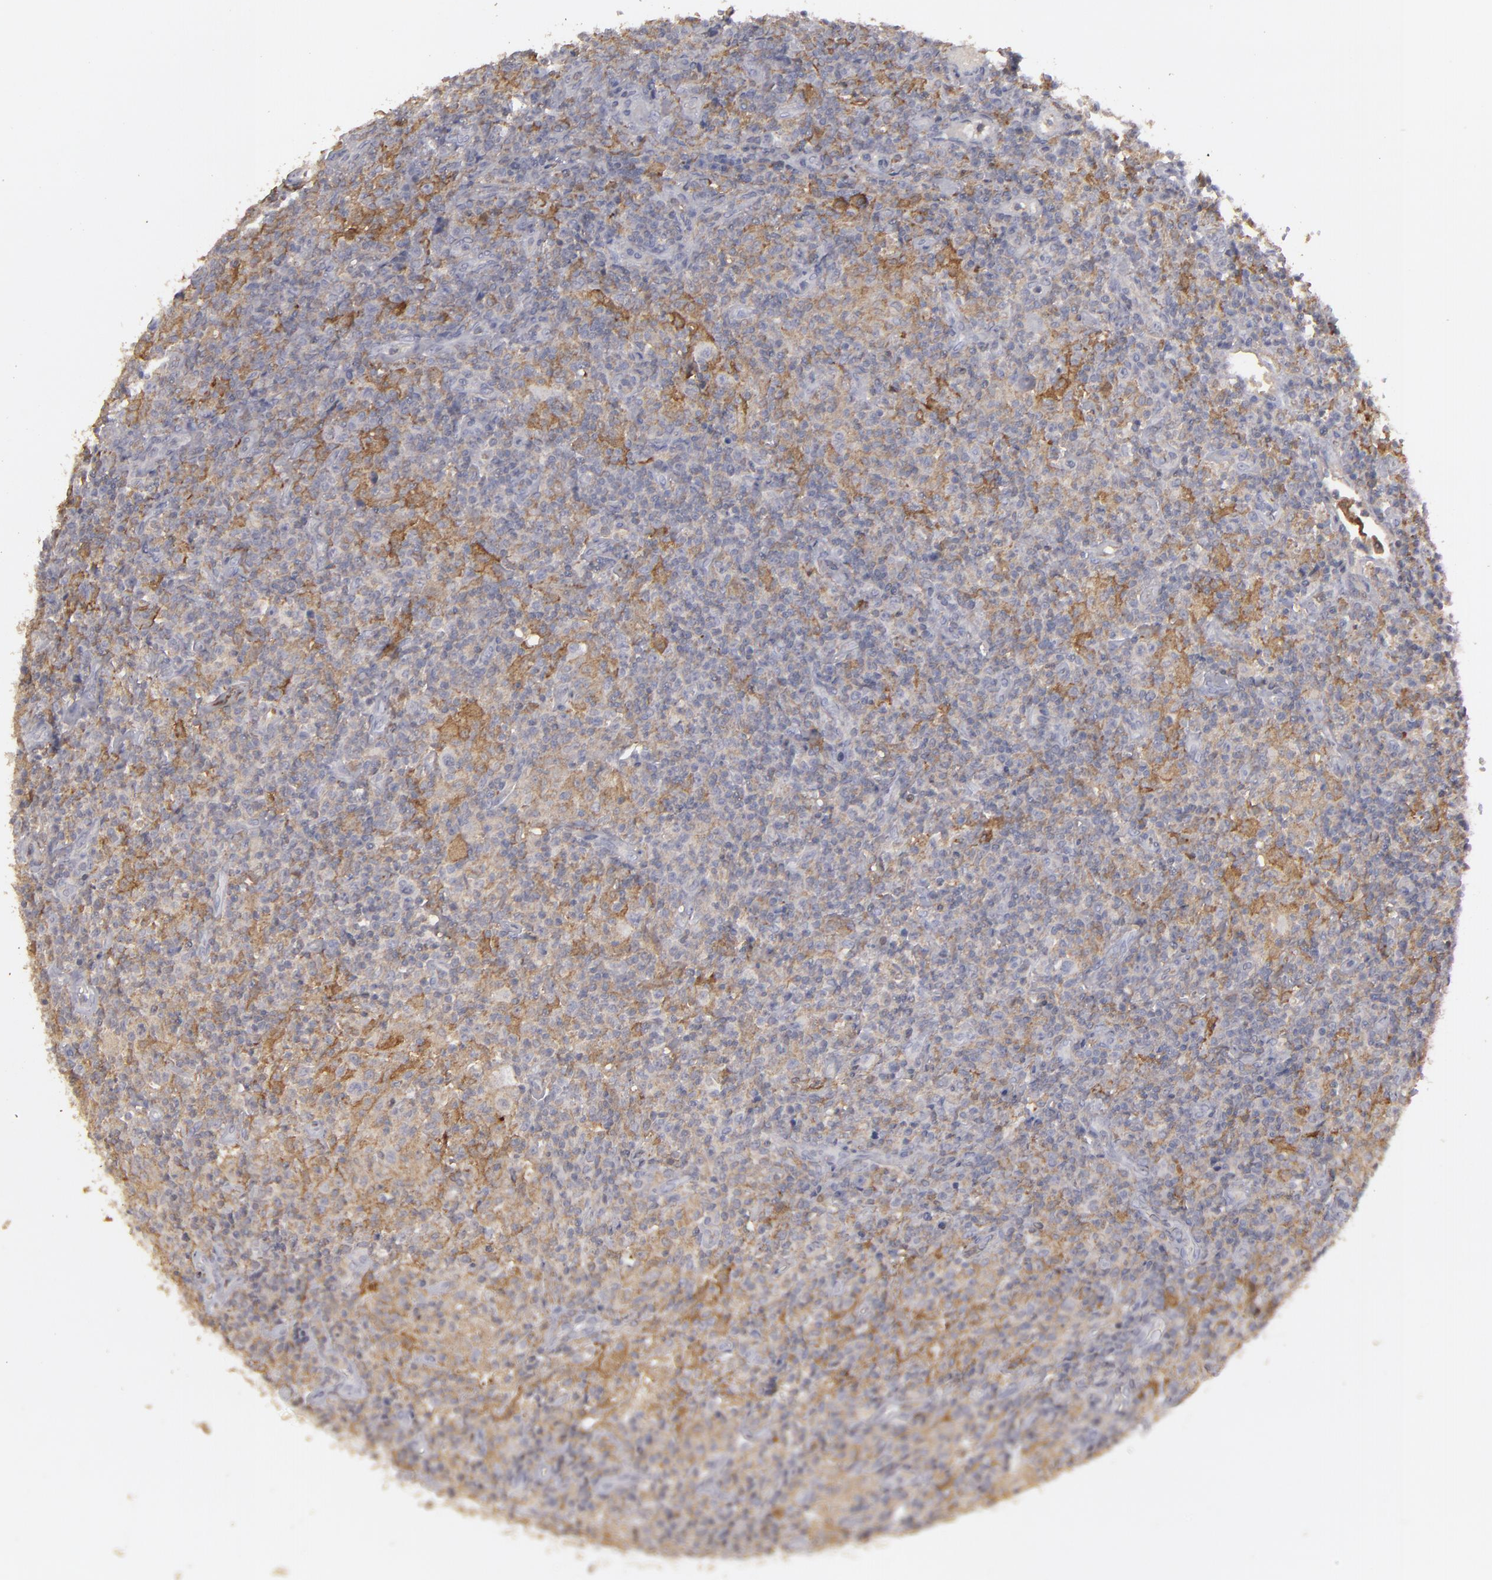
{"staining": {"intensity": "strong", "quantity": "25%-75%", "location": "cytoplasmic/membranous"}, "tissue": "lymphoma", "cell_type": "Tumor cells", "image_type": "cancer", "snomed": [{"axis": "morphology", "description": "Hodgkin's disease, NOS"}, {"axis": "topography", "description": "Lymph node"}], "caption": "Lymphoma stained for a protein (brown) shows strong cytoplasmic/membranous positive expression in about 25%-75% of tumor cells.", "gene": "SEMA3G", "patient": {"sex": "male", "age": 65}}